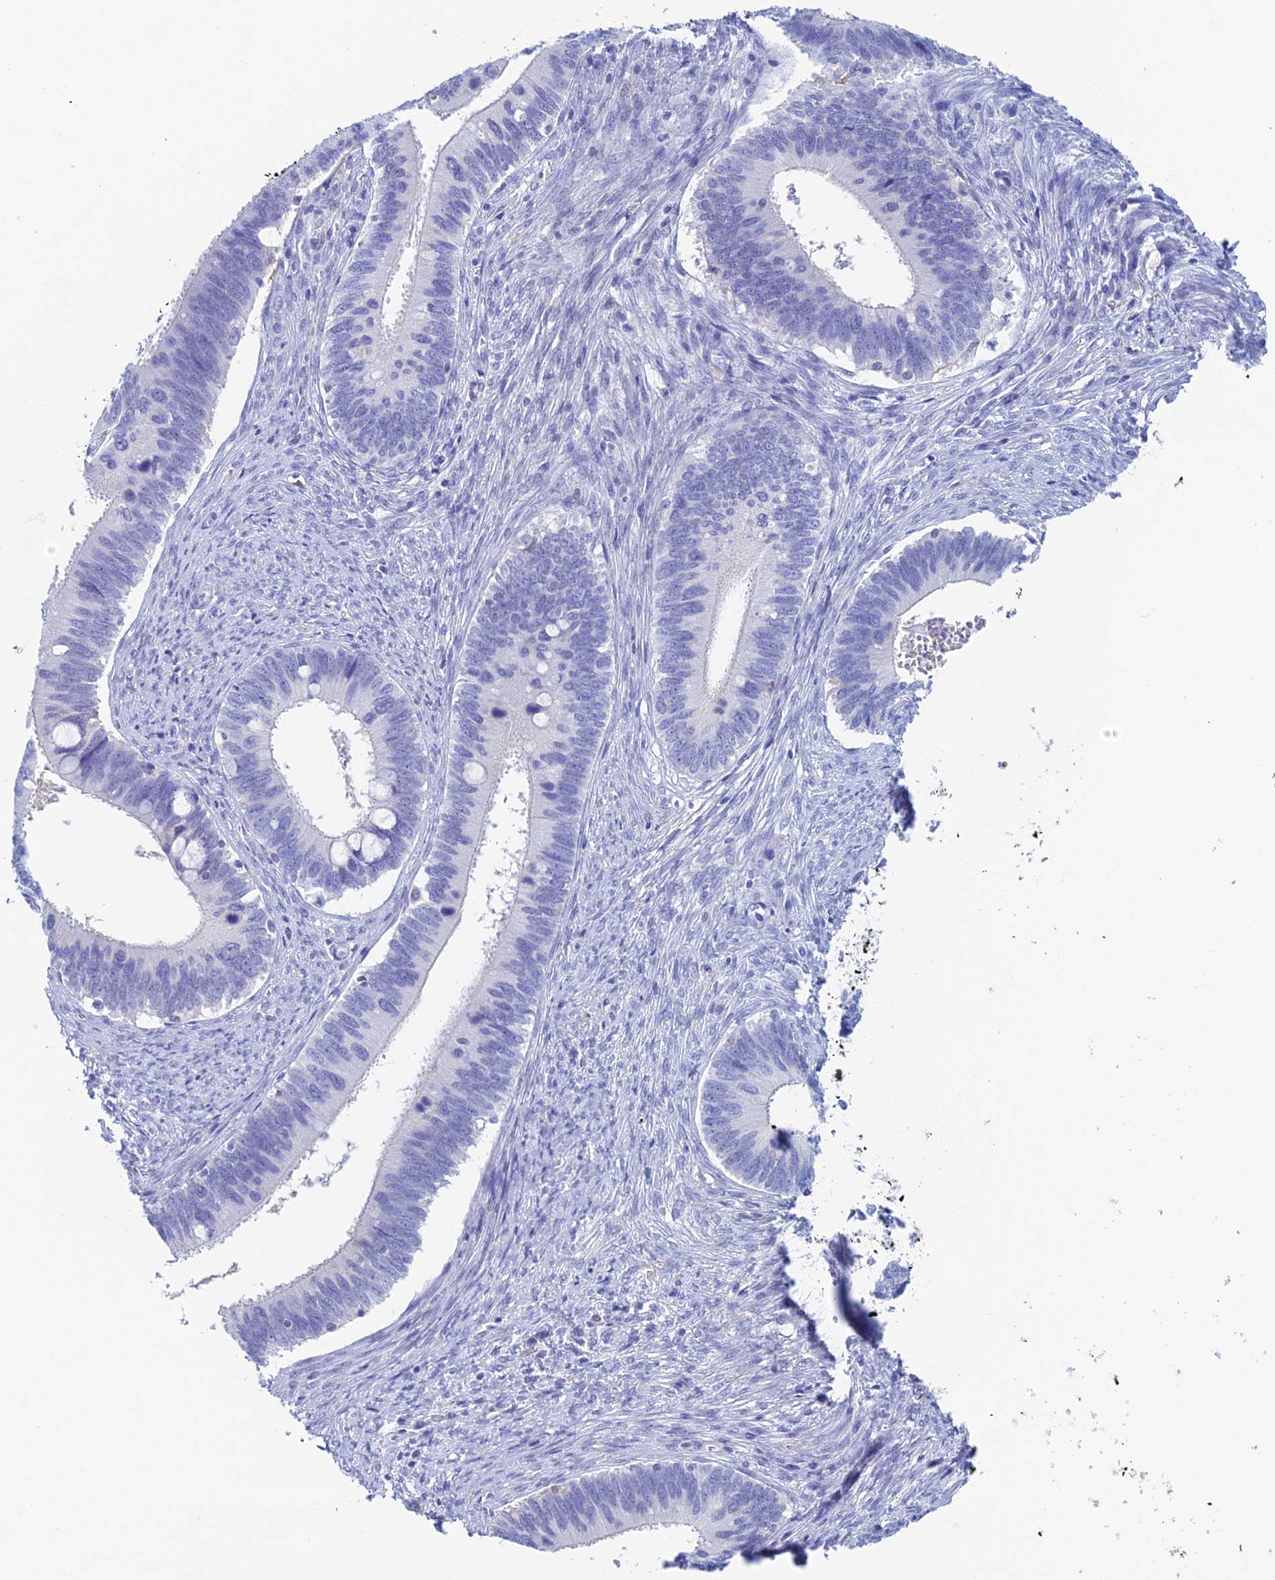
{"staining": {"intensity": "negative", "quantity": "none", "location": "none"}, "tissue": "cervical cancer", "cell_type": "Tumor cells", "image_type": "cancer", "snomed": [{"axis": "morphology", "description": "Adenocarcinoma, NOS"}, {"axis": "topography", "description": "Cervix"}], "caption": "There is no significant expression in tumor cells of cervical adenocarcinoma. Nuclei are stained in blue.", "gene": "KCNK17", "patient": {"sex": "female", "age": 42}}